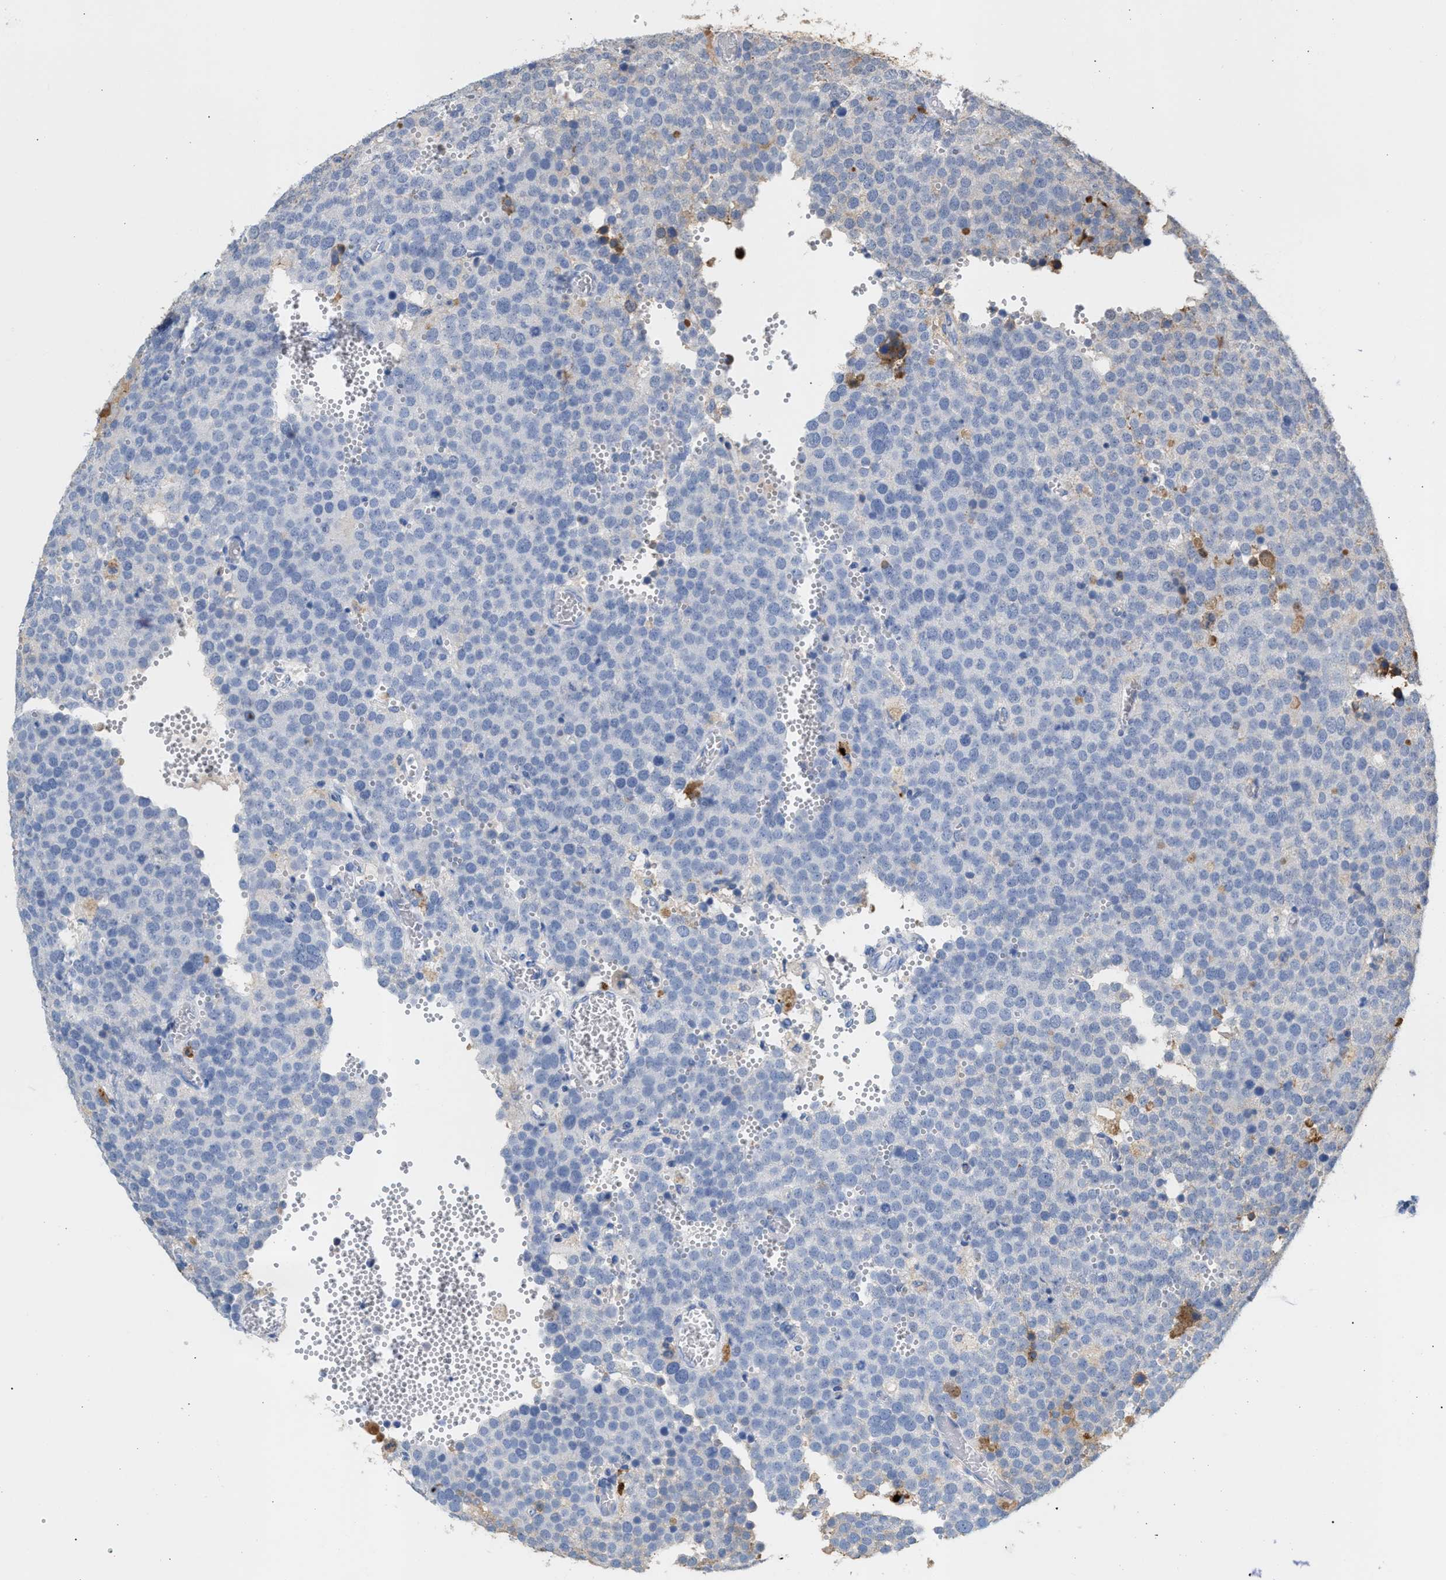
{"staining": {"intensity": "negative", "quantity": "none", "location": "none"}, "tissue": "testis cancer", "cell_type": "Tumor cells", "image_type": "cancer", "snomed": [{"axis": "morphology", "description": "Normal tissue, NOS"}, {"axis": "morphology", "description": "Seminoma, NOS"}, {"axis": "topography", "description": "Testis"}], "caption": "Photomicrograph shows no protein positivity in tumor cells of seminoma (testis) tissue.", "gene": "APOH", "patient": {"sex": "male", "age": 71}}